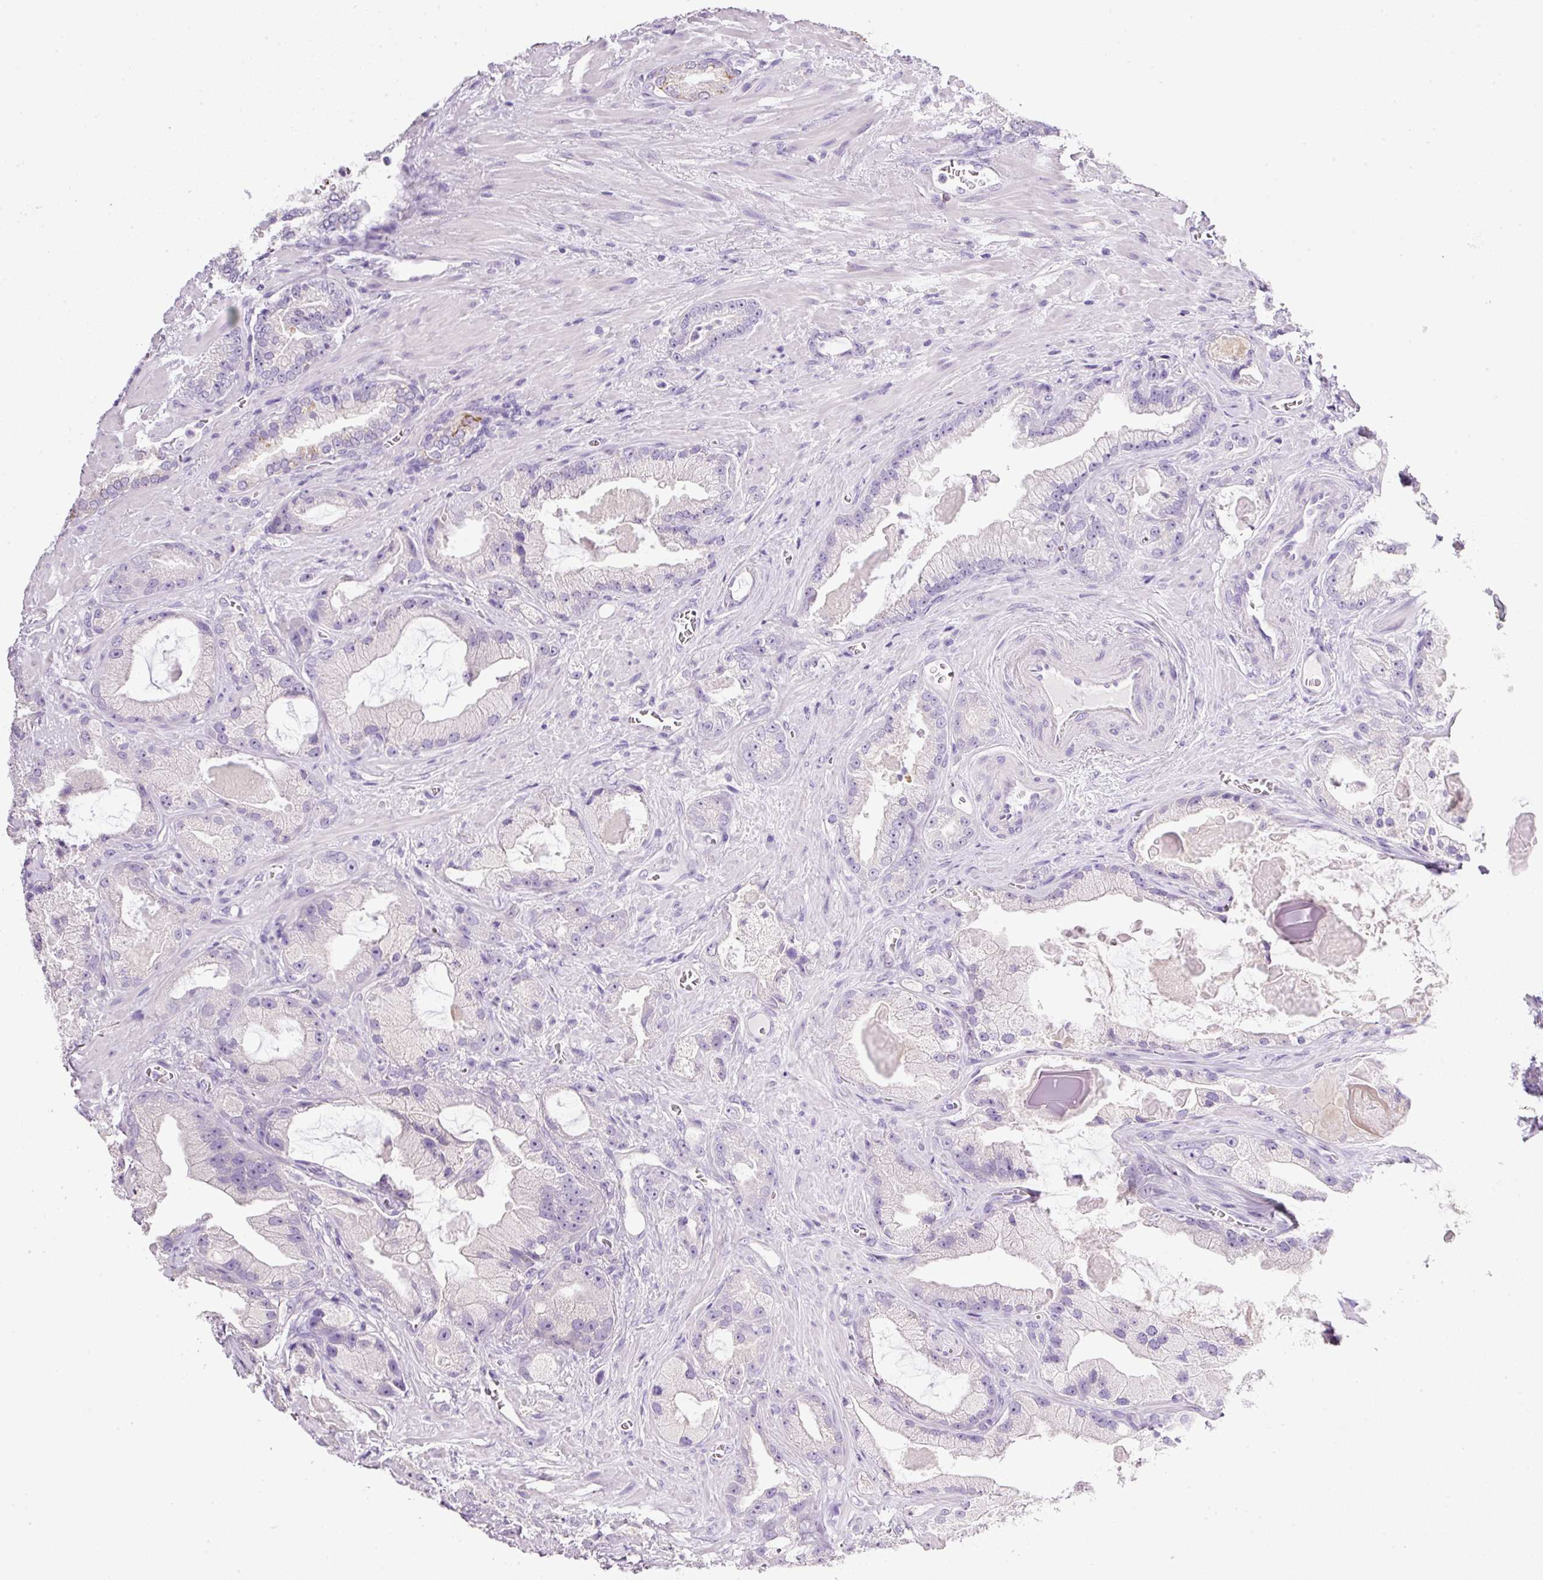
{"staining": {"intensity": "negative", "quantity": "none", "location": "none"}, "tissue": "prostate cancer", "cell_type": "Tumor cells", "image_type": "cancer", "snomed": [{"axis": "morphology", "description": "Adenocarcinoma, High grade"}, {"axis": "topography", "description": "Prostate"}], "caption": "Tumor cells show no significant expression in prostate cancer (adenocarcinoma (high-grade)). Brightfield microscopy of immunohistochemistry (IHC) stained with DAB (brown) and hematoxylin (blue), captured at high magnification.", "gene": "BSND", "patient": {"sex": "male", "age": 68}}